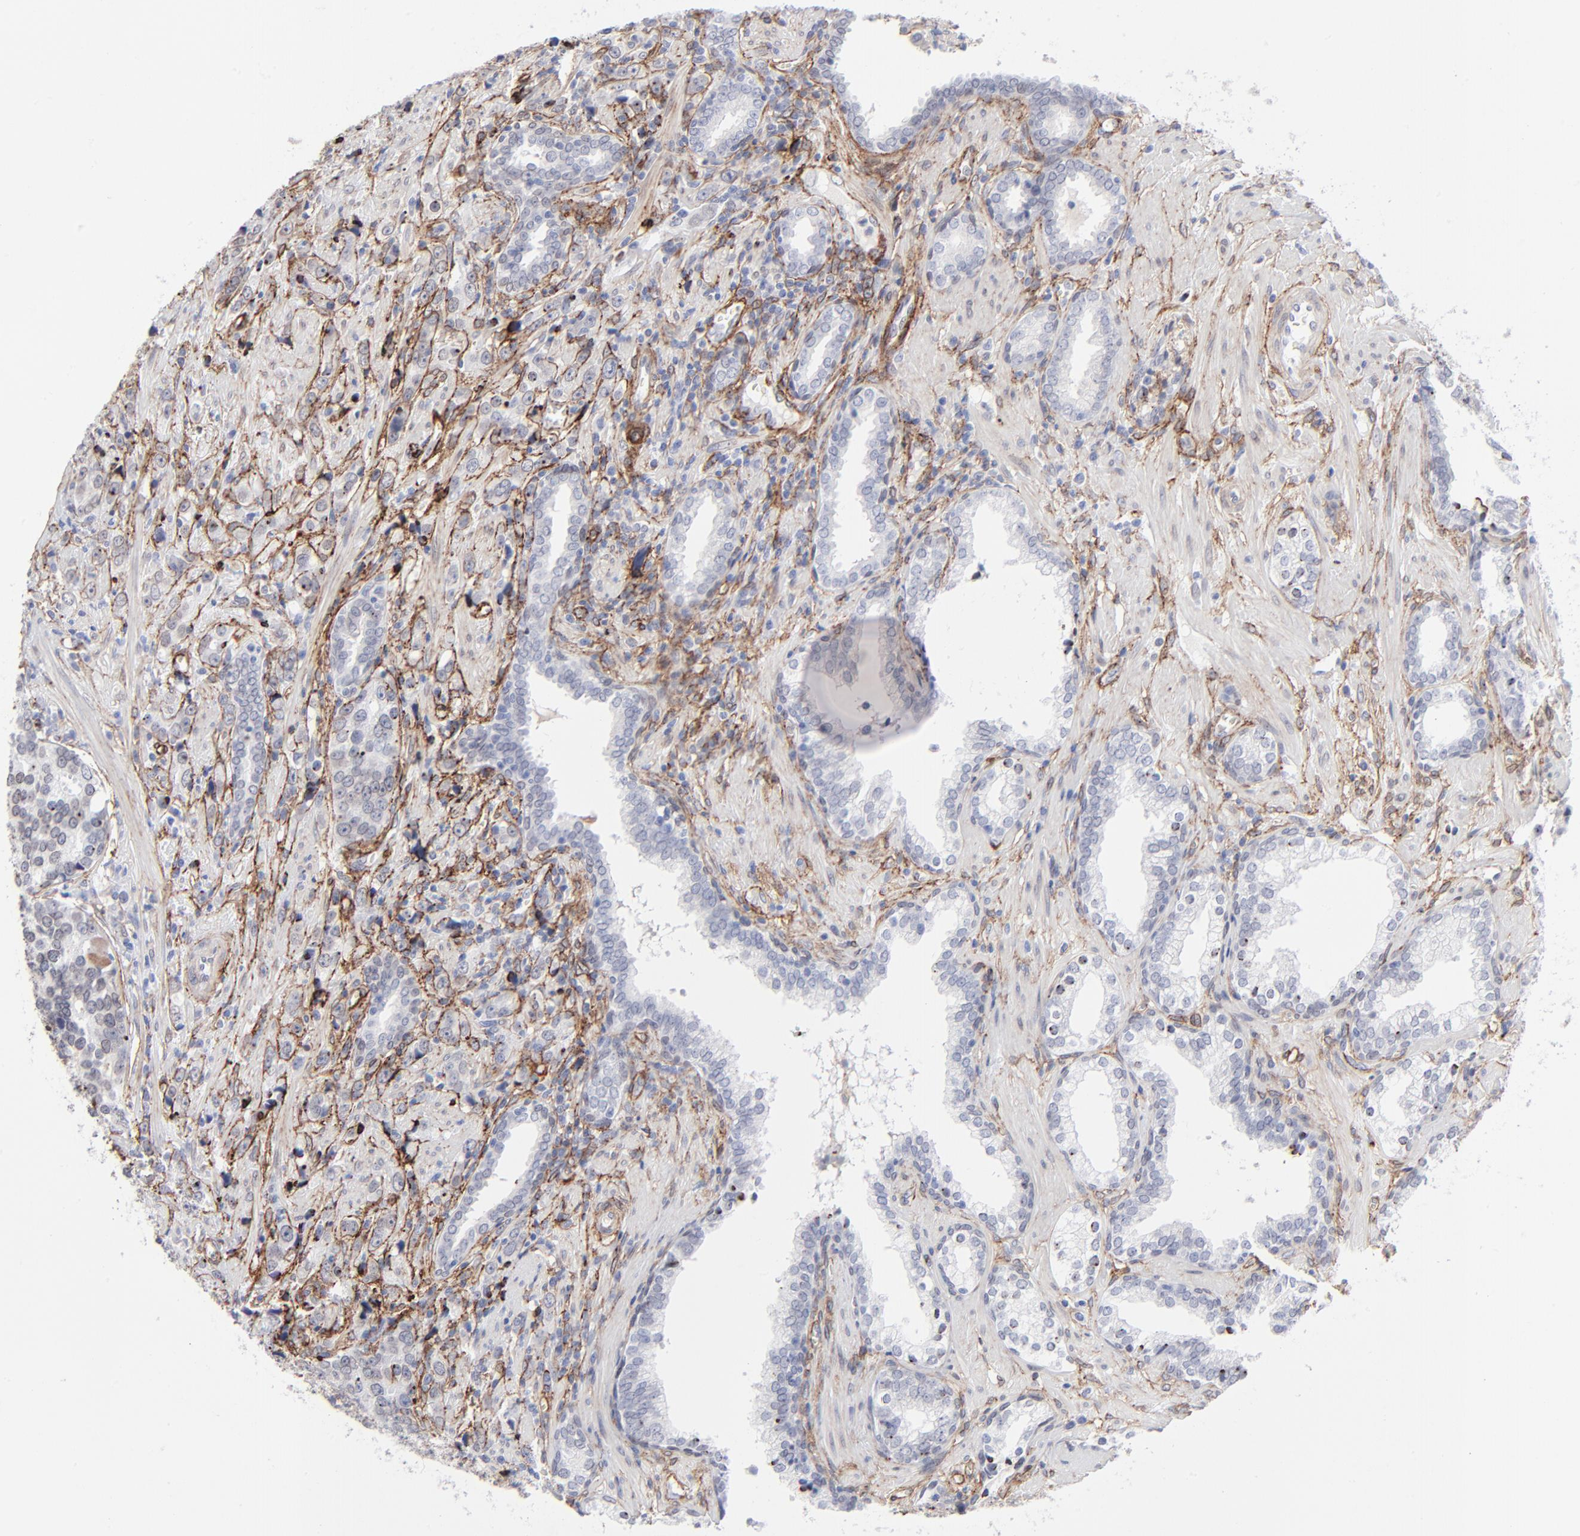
{"staining": {"intensity": "negative", "quantity": "none", "location": "none"}, "tissue": "prostate cancer", "cell_type": "Tumor cells", "image_type": "cancer", "snomed": [{"axis": "morphology", "description": "Adenocarcinoma, High grade"}, {"axis": "topography", "description": "Prostate"}], "caption": "DAB immunohistochemical staining of prostate cancer (high-grade adenocarcinoma) demonstrates no significant expression in tumor cells.", "gene": "PDGFRB", "patient": {"sex": "male", "age": 71}}